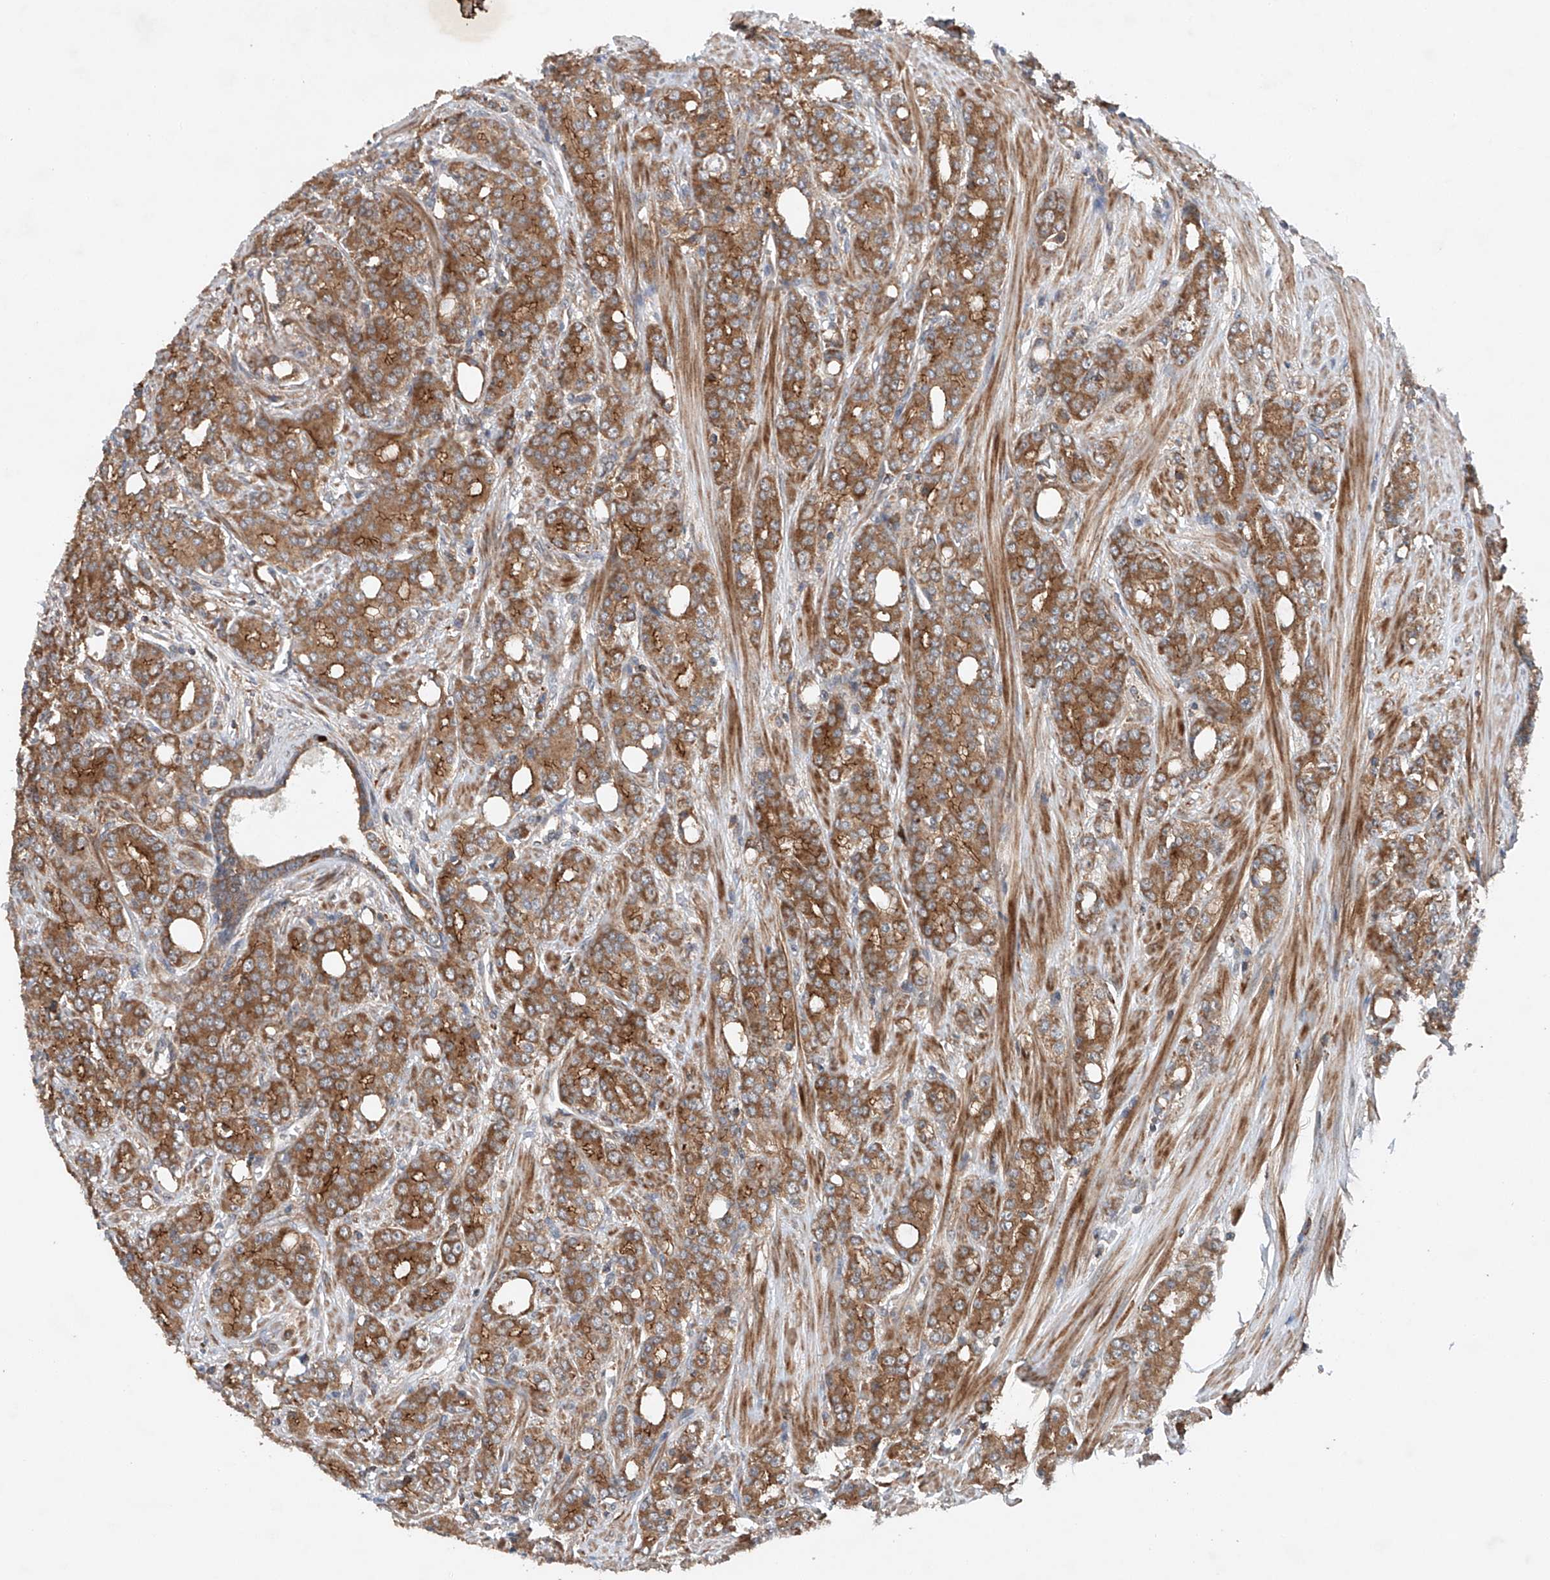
{"staining": {"intensity": "moderate", "quantity": ">75%", "location": "cytoplasmic/membranous"}, "tissue": "prostate cancer", "cell_type": "Tumor cells", "image_type": "cancer", "snomed": [{"axis": "morphology", "description": "Adenocarcinoma, High grade"}, {"axis": "topography", "description": "Prostate"}], "caption": "Immunohistochemical staining of prostate cancer (high-grade adenocarcinoma) exhibits medium levels of moderate cytoplasmic/membranous protein expression in approximately >75% of tumor cells.", "gene": "CEP85L", "patient": {"sex": "male", "age": 62}}